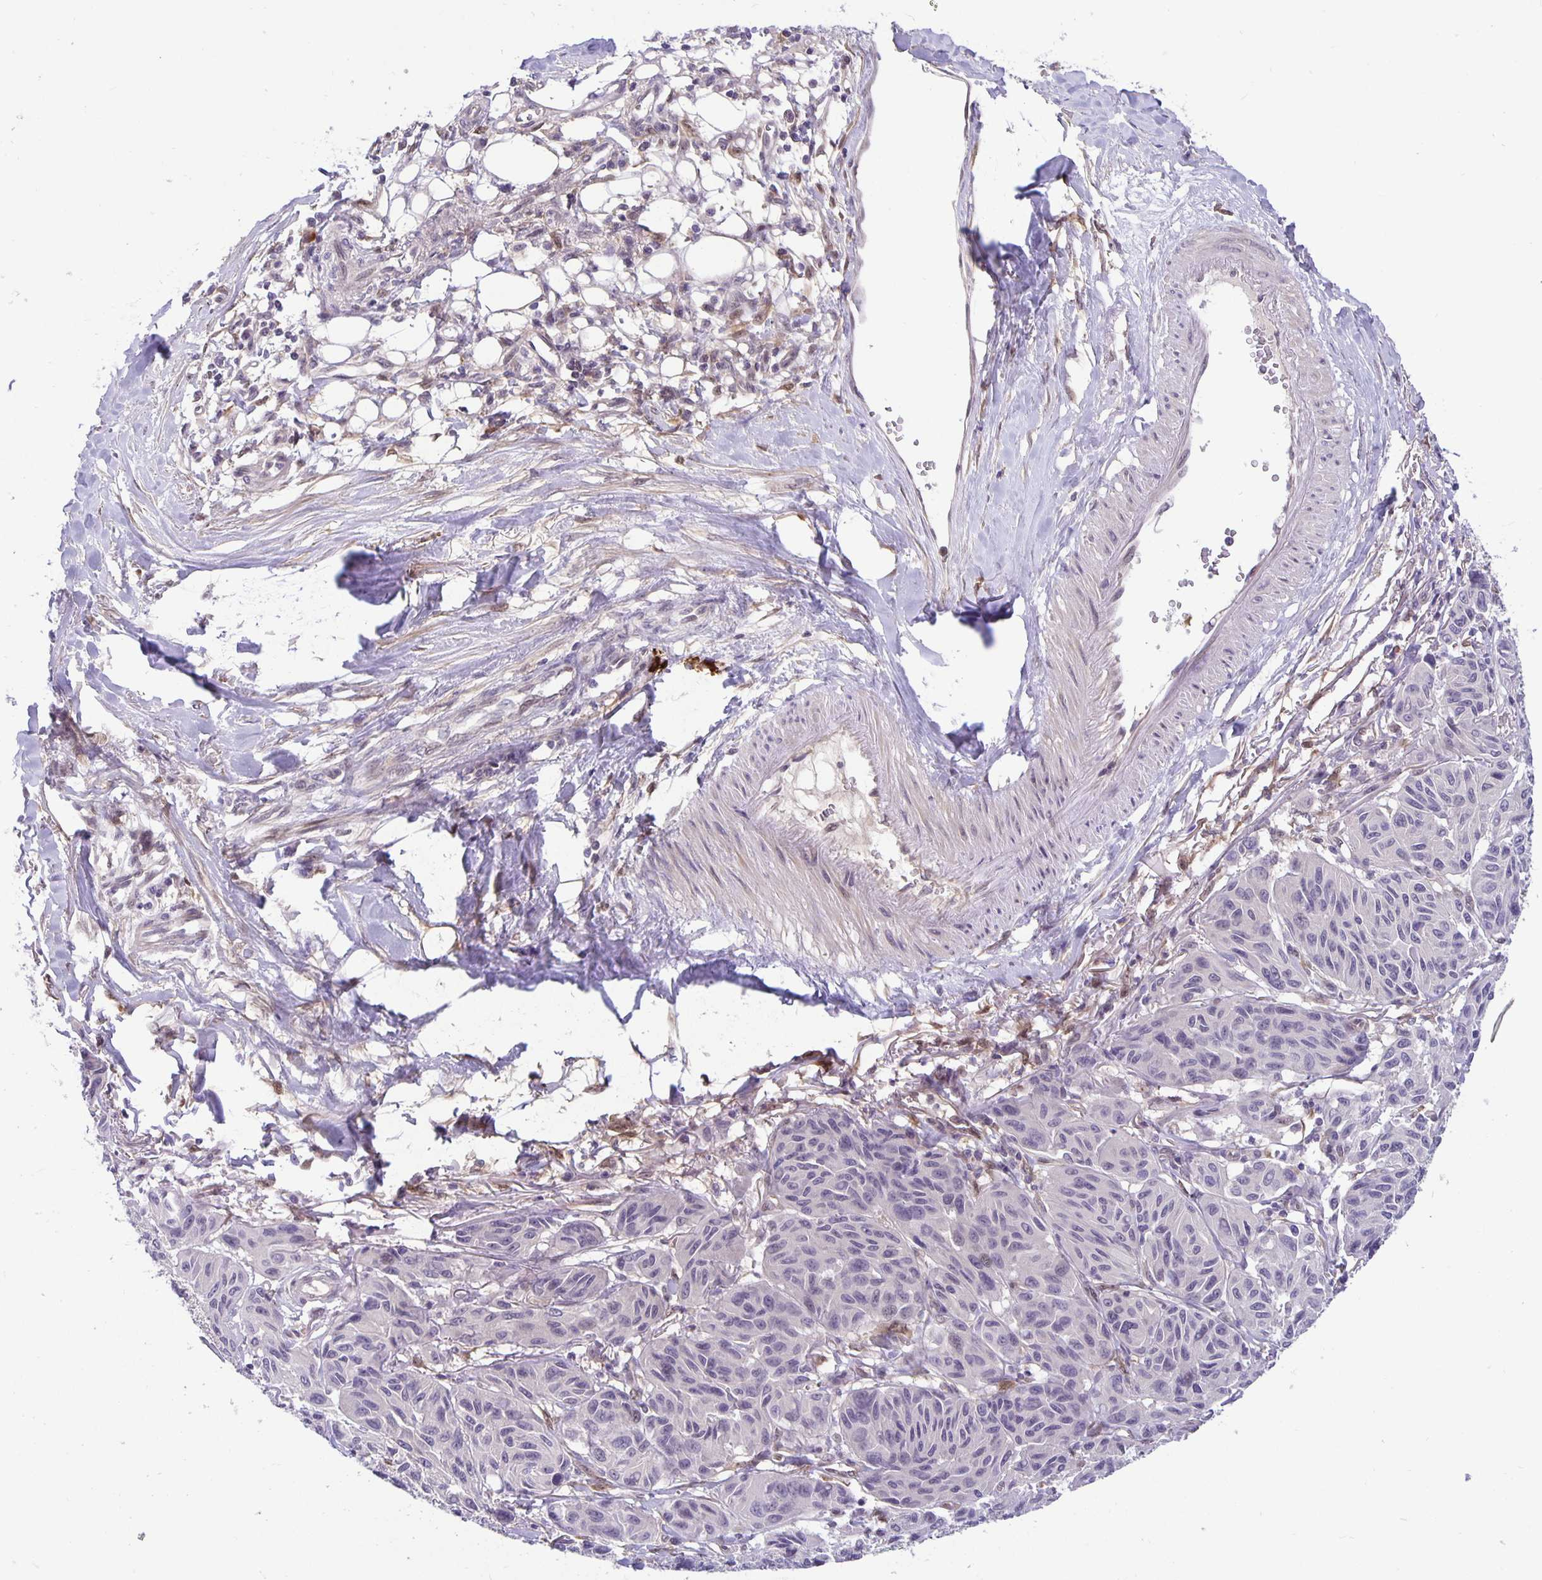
{"staining": {"intensity": "negative", "quantity": "none", "location": "none"}, "tissue": "melanoma", "cell_type": "Tumor cells", "image_type": "cancer", "snomed": [{"axis": "morphology", "description": "Malignant melanoma, NOS"}, {"axis": "topography", "description": "Skin"}], "caption": "Micrograph shows no significant protein expression in tumor cells of melanoma. The staining was performed using DAB to visualize the protein expression in brown, while the nuclei were stained in blue with hematoxylin (Magnification: 20x).", "gene": "TAX1BP3", "patient": {"sex": "female", "age": 66}}